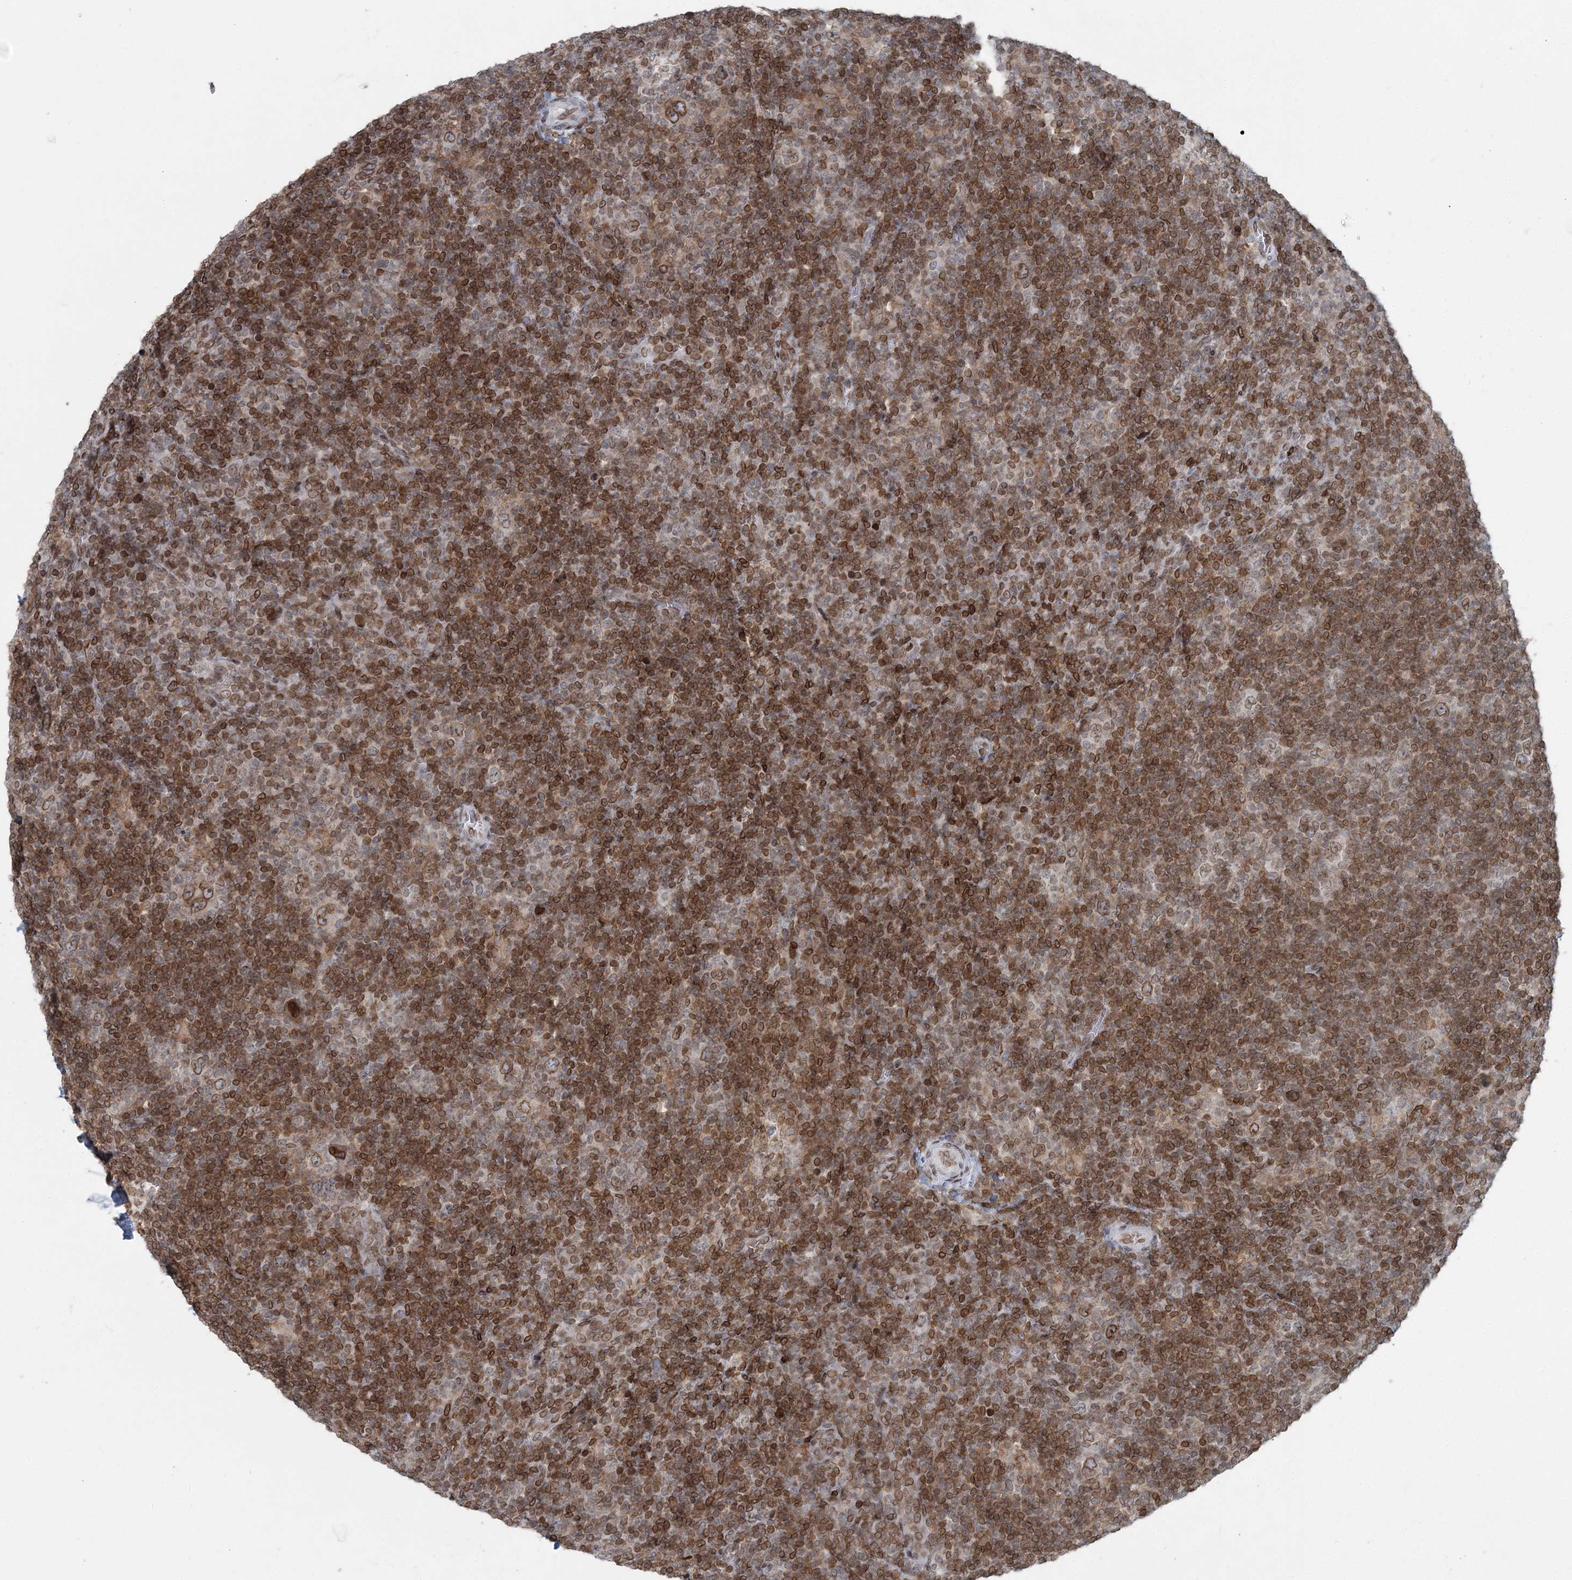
{"staining": {"intensity": "moderate", "quantity": "25%-75%", "location": "cytoplasmic/membranous,nuclear"}, "tissue": "lymphoma", "cell_type": "Tumor cells", "image_type": "cancer", "snomed": [{"axis": "morphology", "description": "Hodgkin's disease, NOS"}, {"axis": "topography", "description": "Lymph node"}], "caption": "High-power microscopy captured an IHC photomicrograph of Hodgkin's disease, revealing moderate cytoplasmic/membranous and nuclear expression in about 25%-75% of tumor cells.", "gene": "GJD4", "patient": {"sex": "female", "age": 57}}